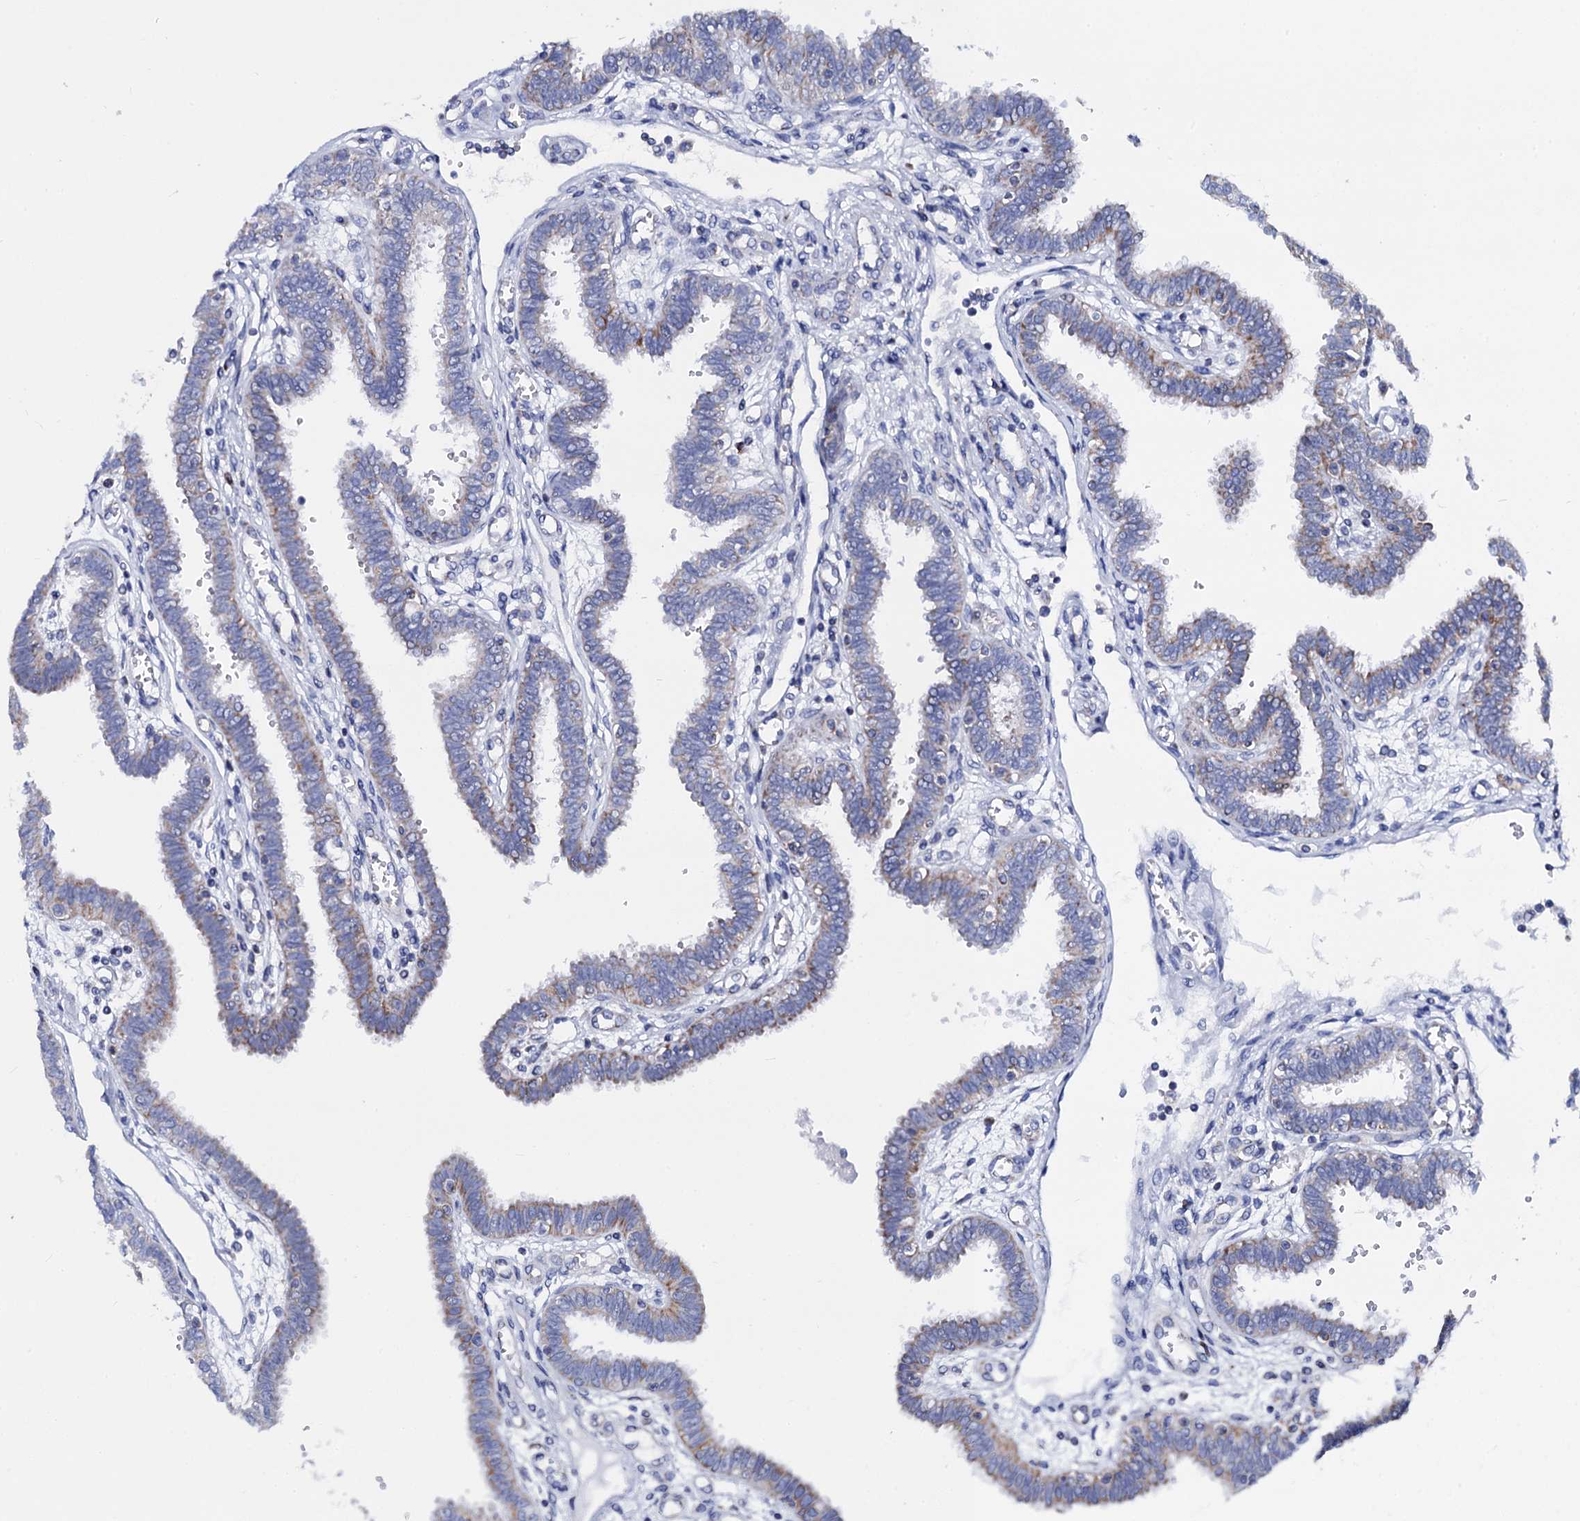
{"staining": {"intensity": "weak", "quantity": "25%-75%", "location": "cytoplasmic/membranous"}, "tissue": "fallopian tube", "cell_type": "Glandular cells", "image_type": "normal", "snomed": [{"axis": "morphology", "description": "Normal tissue, NOS"}, {"axis": "topography", "description": "Fallopian tube"}], "caption": "The micrograph displays a brown stain indicating the presence of a protein in the cytoplasmic/membranous of glandular cells in fallopian tube. (DAB (3,3'-diaminobenzidine) IHC with brightfield microscopy, high magnification).", "gene": "ACADSB", "patient": {"sex": "female", "age": 32}}